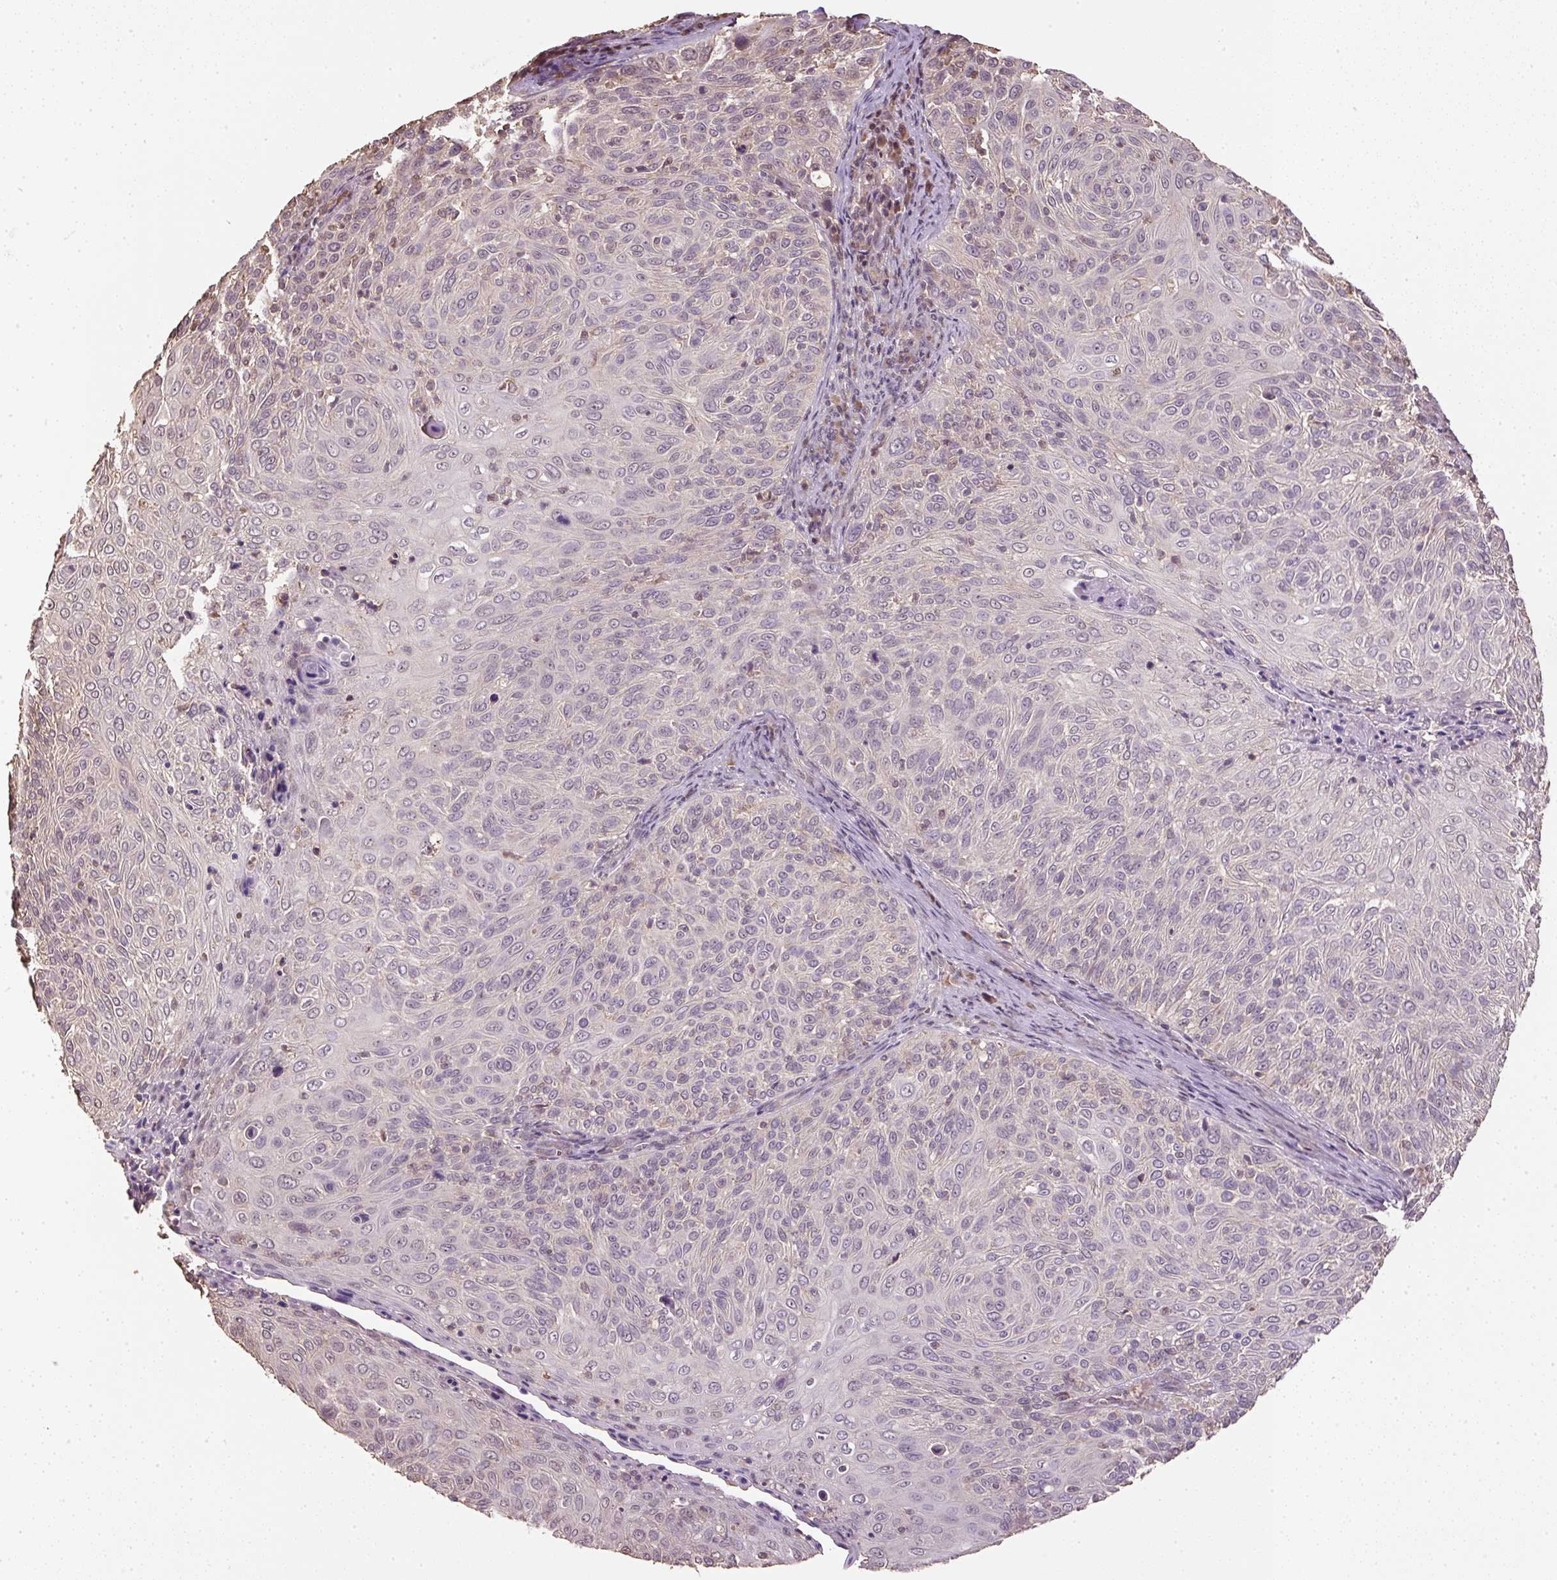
{"staining": {"intensity": "negative", "quantity": "none", "location": "none"}, "tissue": "cervical cancer", "cell_type": "Tumor cells", "image_type": "cancer", "snomed": [{"axis": "morphology", "description": "Squamous cell carcinoma, NOS"}, {"axis": "topography", "description": "Cervix"}], "caption": "DAB (3,3'-diaminobenzidine) immunohistochemical staining of cervical cancer (squamous cell carcinoma) reveals no significant positivity in tumor cells.", "gene": "TMEM170B", "patient": {"sex": "female", "age": 31}}